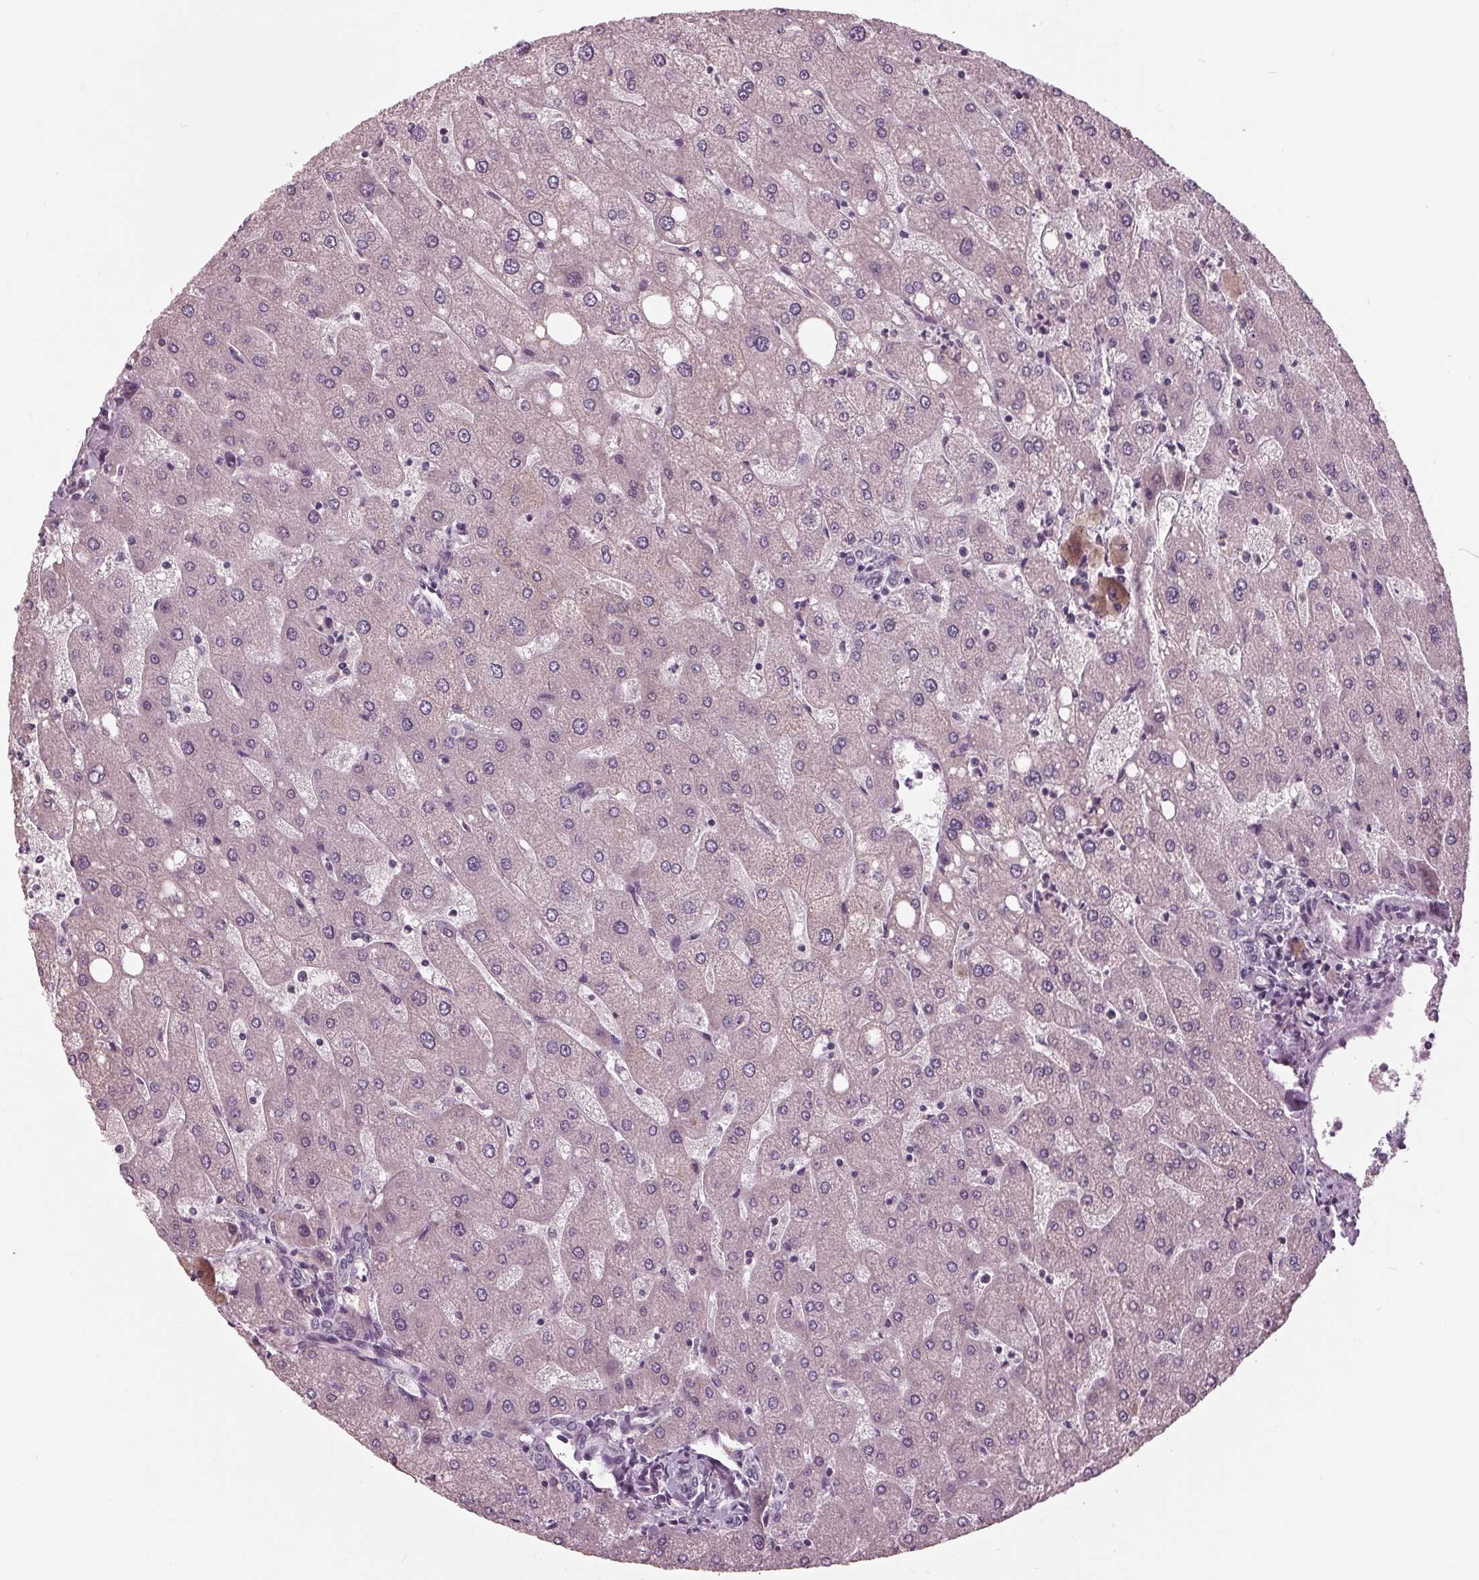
{"staining": {"intensity": "negative", "quantity": "none", "location": "none"}, "tissue": "liver", "cell_type": "Cholangiocytes", "image_type": "normal", "snomed": [{"axis": "morphology", "description": "Normal tissue, NOS"}, {"axis": "topography", "description": "Liver"}], "caption": "This histopathology image is of benign liver stained with immunohistochemistry to label a protein in brown with the nuclei are counter-stained blue. There is no positivity in cholangiocytes. (DAB immunohistochemistry (IHC) with hematoxylin counter stain).", "gene": "SIGLEC6", "patient": {"sex": "male", "age": 67}}